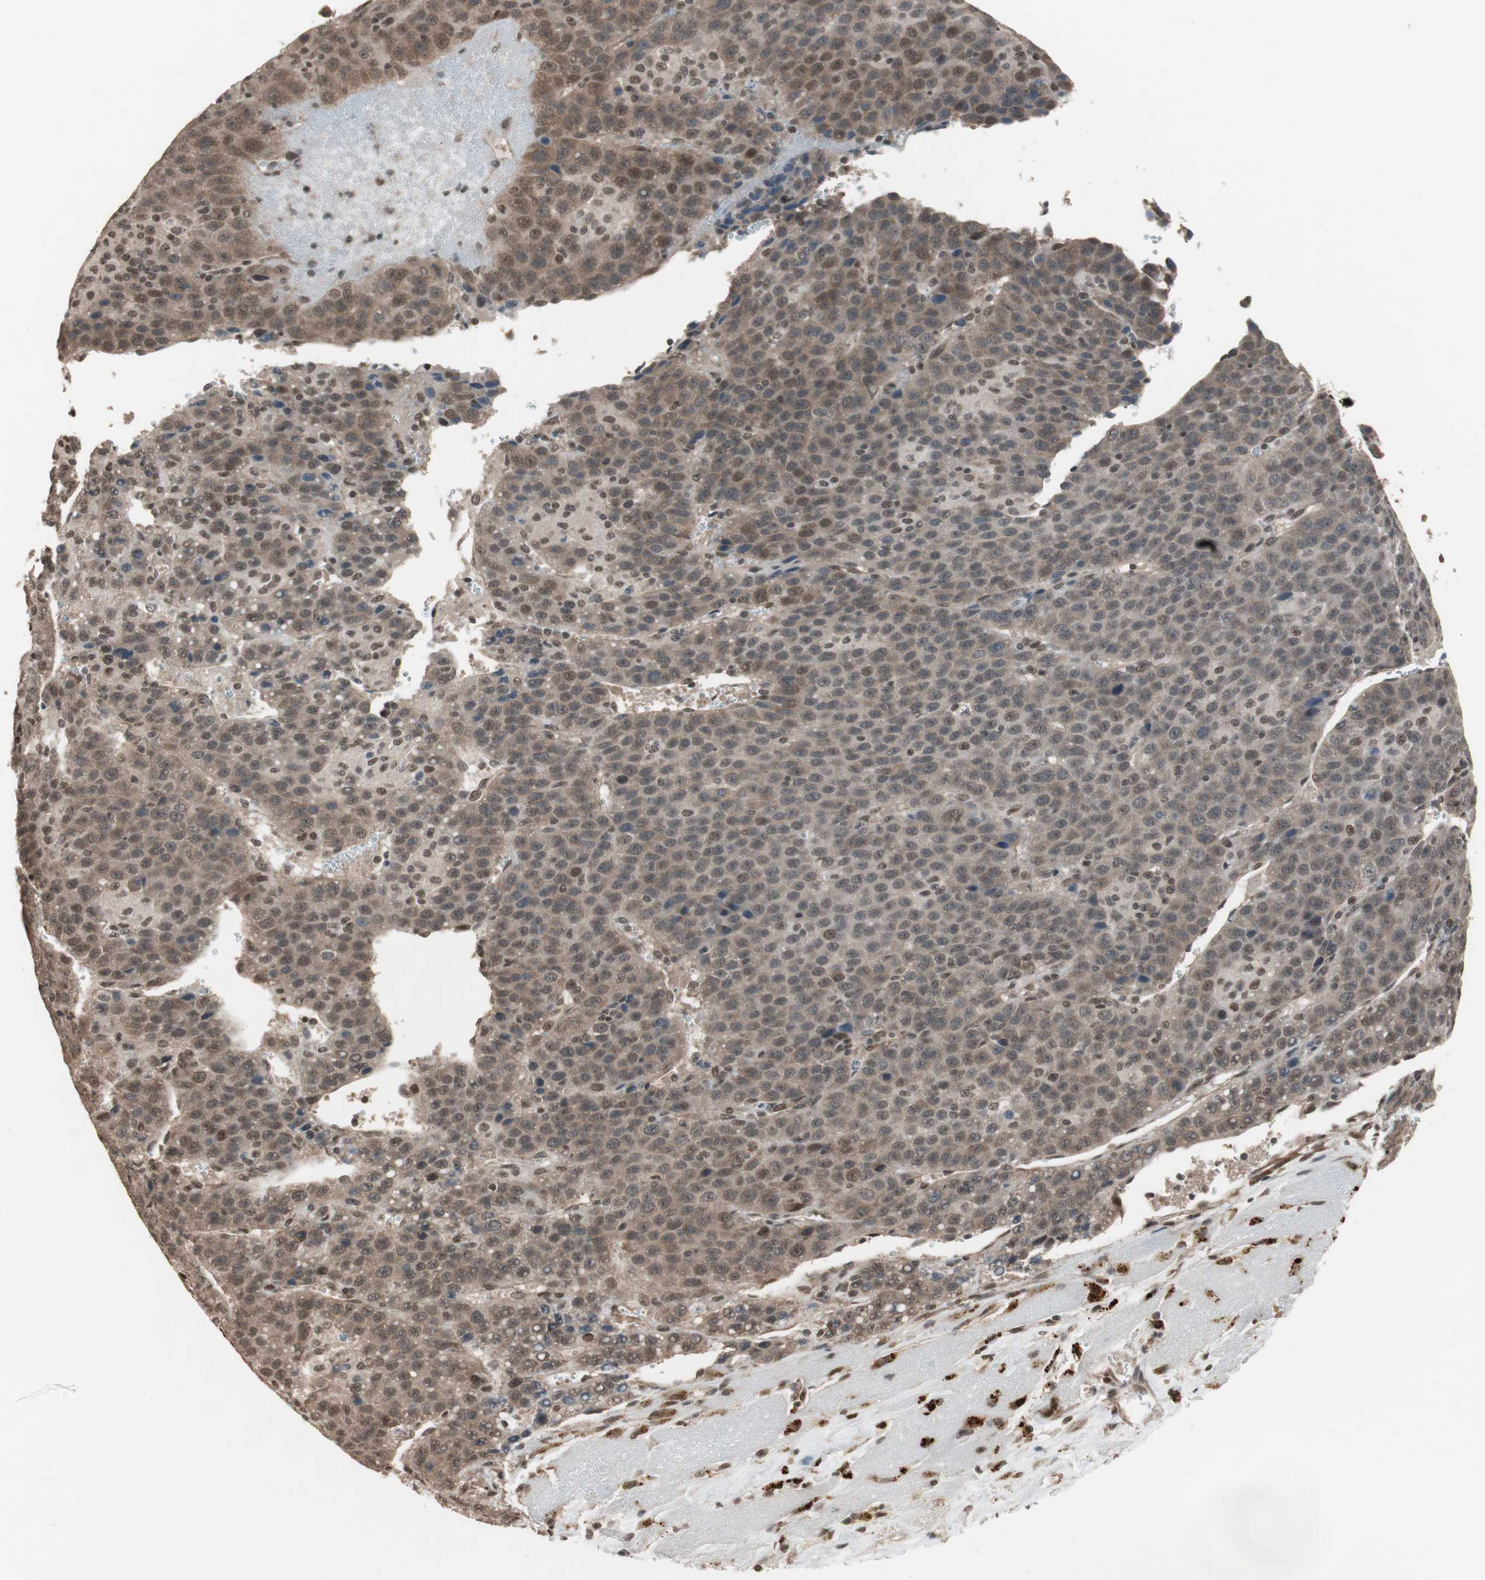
{"staining": {"intensity": "weak", "quantity": "25%-75%", "location": "cytoplasmic/membranous,nuclear"}, "tissue": "liver cancer", "cell_type": "Tumor cells", "image_type": "cancer", "snomed": [{"axis": "morphology", "description": "Carcinoma, Hepatocellular, NOS"}, {"axis": "topography", "description": "Liver"}], "caption": "Protein expression analysis of human hepatocellular carcinoma (liver) reveals weak cytoplasmic/membranous and nuclear staining in about 25%-75% of tumor cells. The staining was performed using DAB to visualize the protein expression in brown, while the nuclei were stained in blue with hematoxylin (Magnification: 20x).", "gene": "DRAP1", "patient": {"sex": "female", "age": 53}}